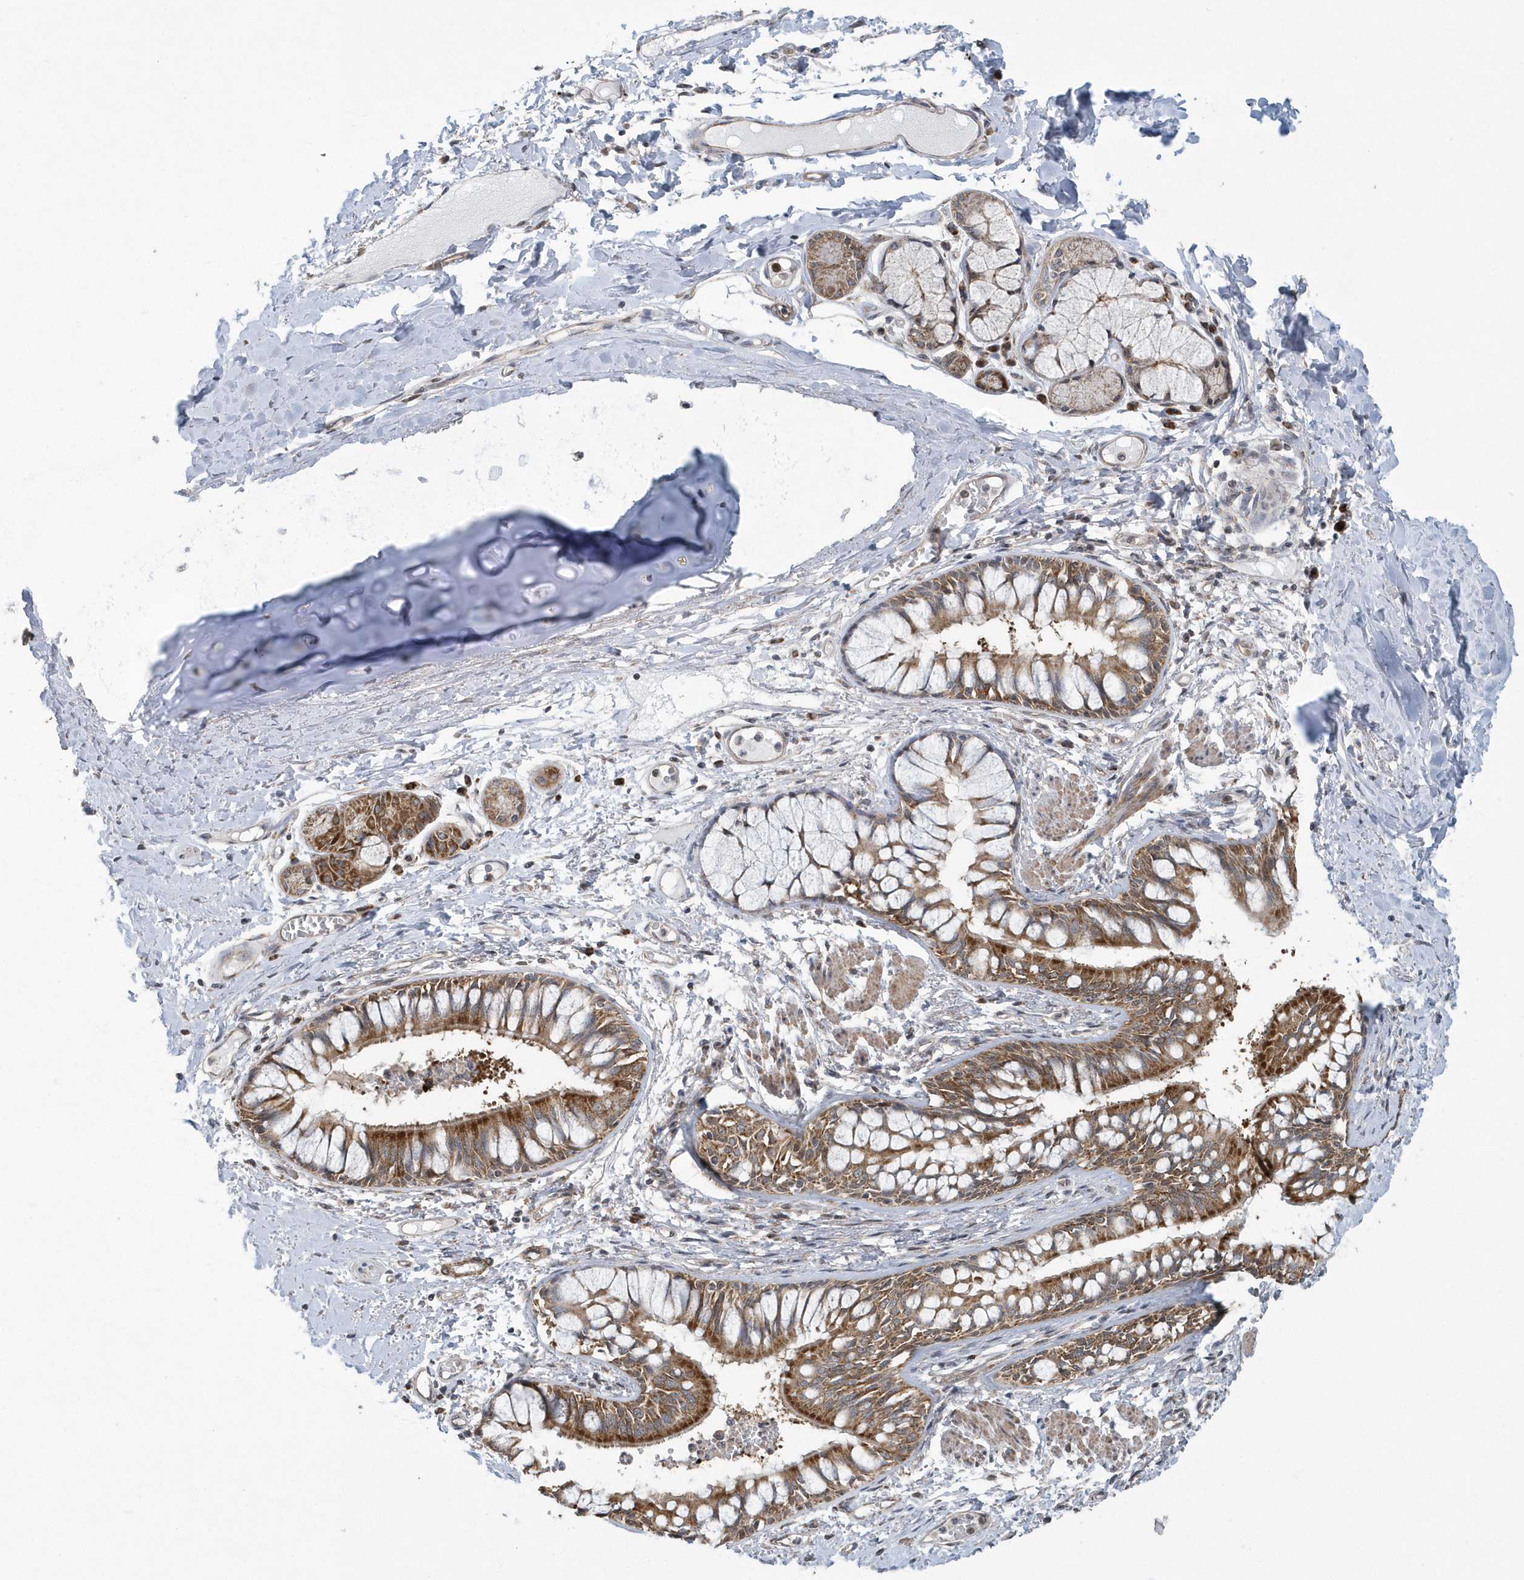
{"staining": {"intensity": "negative", "quantity": "none", "location": "none"}, "tissue": "adipose tissue", "cell_type": "Adipocytes", "image_type": "normal", "snomed": [{"axis": "morphology", "description": "Normal tissue, NOS"}, {"axis": "topography", "description": "Cartilage tissue"}, {"axis": "topography", "description": "Bronchus"}, {"axis": "topography", "description": "Lung"}, {"axis": "topography", "description": "Peripheral nerve tissue"}], "caption": "This image is of benign adipose tissue stained with immunohistochemistry (IHC) to label a protein in brown with the nuclei are counter-stained blue. There is no expression in adipocytes.", "gene": "SLX9", "patient": {"sex": "female", "age": 49}}